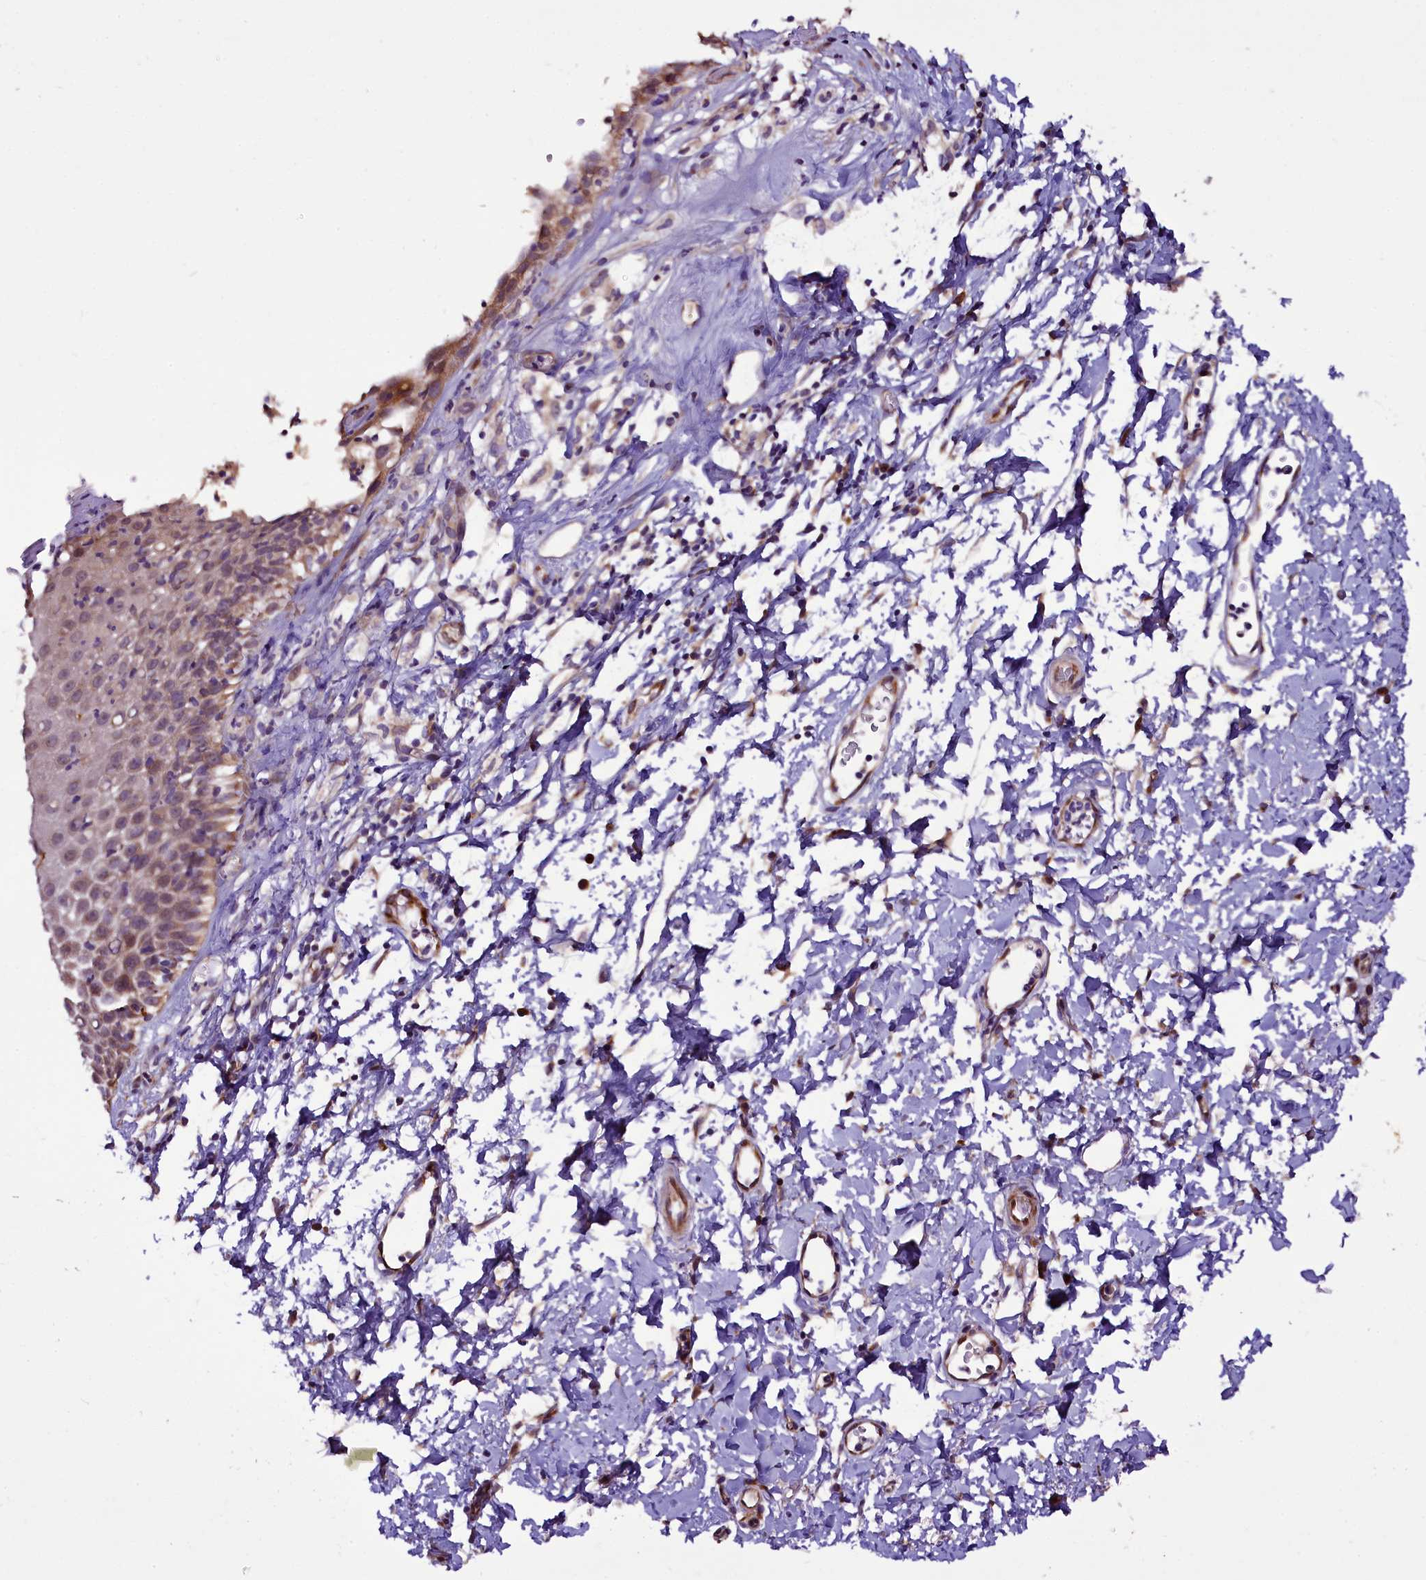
{"staining": {"intensity": "moderate", "quantity": "<25%", "location": "cytoplasmic/membranous"}, "tissue": "skin", "cell_type": "Epidermal cells", "image_type": "normal", "snomed": [{"axis": "morphology", "description": "Normal tissue, NOS"}, {"axis": "topography", "description": "Vulva"}], "caption": "IHC of benign human skin shows low levels of moderate cytoplasmic/membranous staining in approximately <25% of epidermal cells.", "gene": "RPUSD2", "patient": {"sex": "female", "age": 68}}